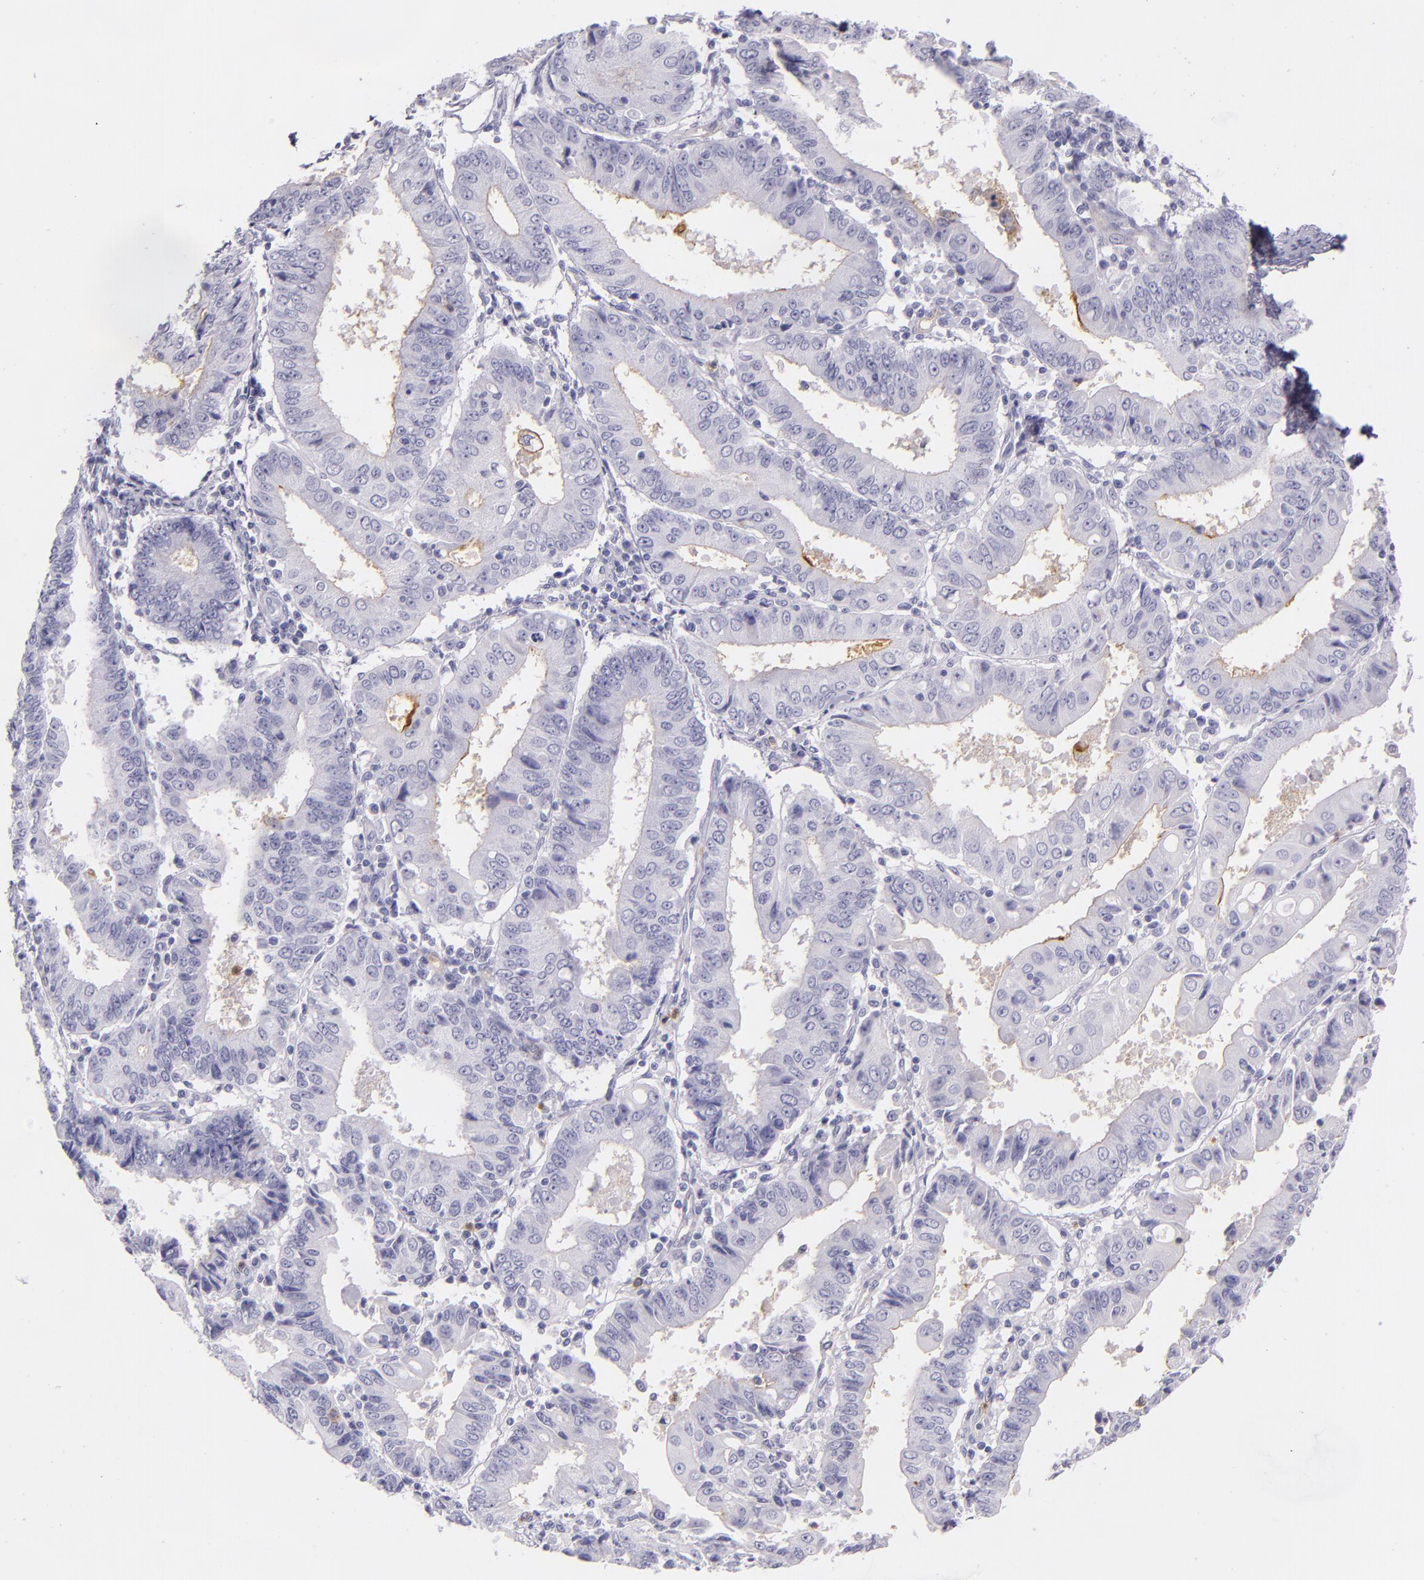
{"staining": {"intensity": "moderate", "quantity": "<25%", "location": "cytoplasmic/membranous"}, "tissue": "endometrial cancer", "cell_type": "Tumor cells", "image_type": "cancer", "snomed": [{"axis": "morphology", "description": "Adenocarcinoma, NOS"}, {"axis": "topography", "description": "Endometrium"}], "caption": "Endometrial adenocarcinoma tissue reveals moderate cytoplasmic/membranous expression in about <25% of tumor cells, visualized by immunohistochemistry. (DAB IHC with brightfield microscopy, high magnification).", "gene": "CEACAM1", "patient": {"sex": "female", "age": 75}}